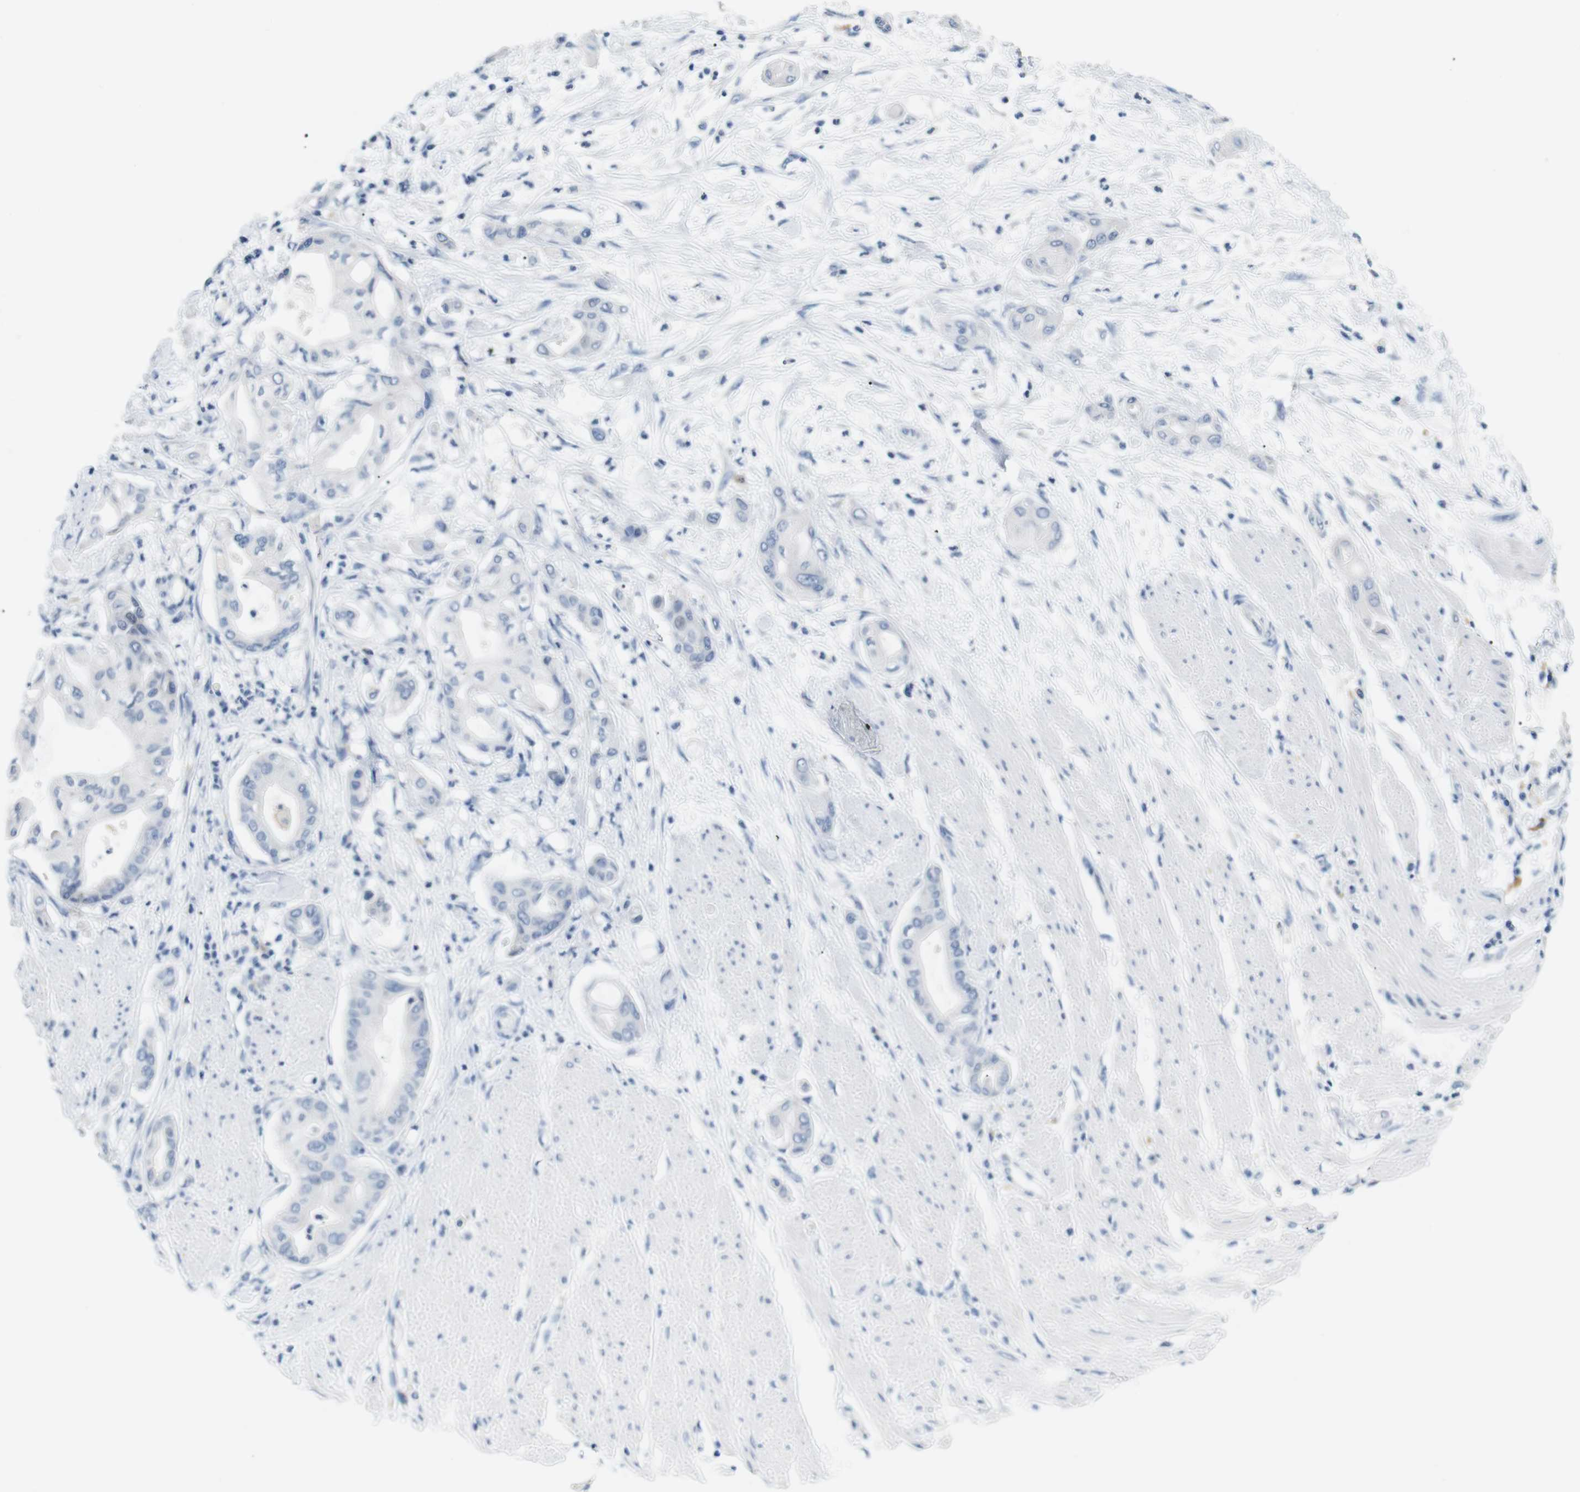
{"staining": {"intensity": "negative", "quantity": "none", "location": "none"}, "tissue": "pancreatic cancer", "cell_type": "Tumor cells", "image_type": "cancer", "snomed": [{"axis": "morphology", "description": "Adenocarcinoma, NOS"}, {"axis": "morphology", "description": "Adenocarcinoma, metastatic, NOS"}, {"axis": "topography", "description": "Lymph node"}, {"axis": "topography", "description": "Pancreas"}, {"axis": "topography", "description": "Duodenum"}], "caption": "Tumor cells are negative for protein expression in human pancreatic cancer.", "gene": "FCGRT", "patient": {"sex": "female", "age": 64}}